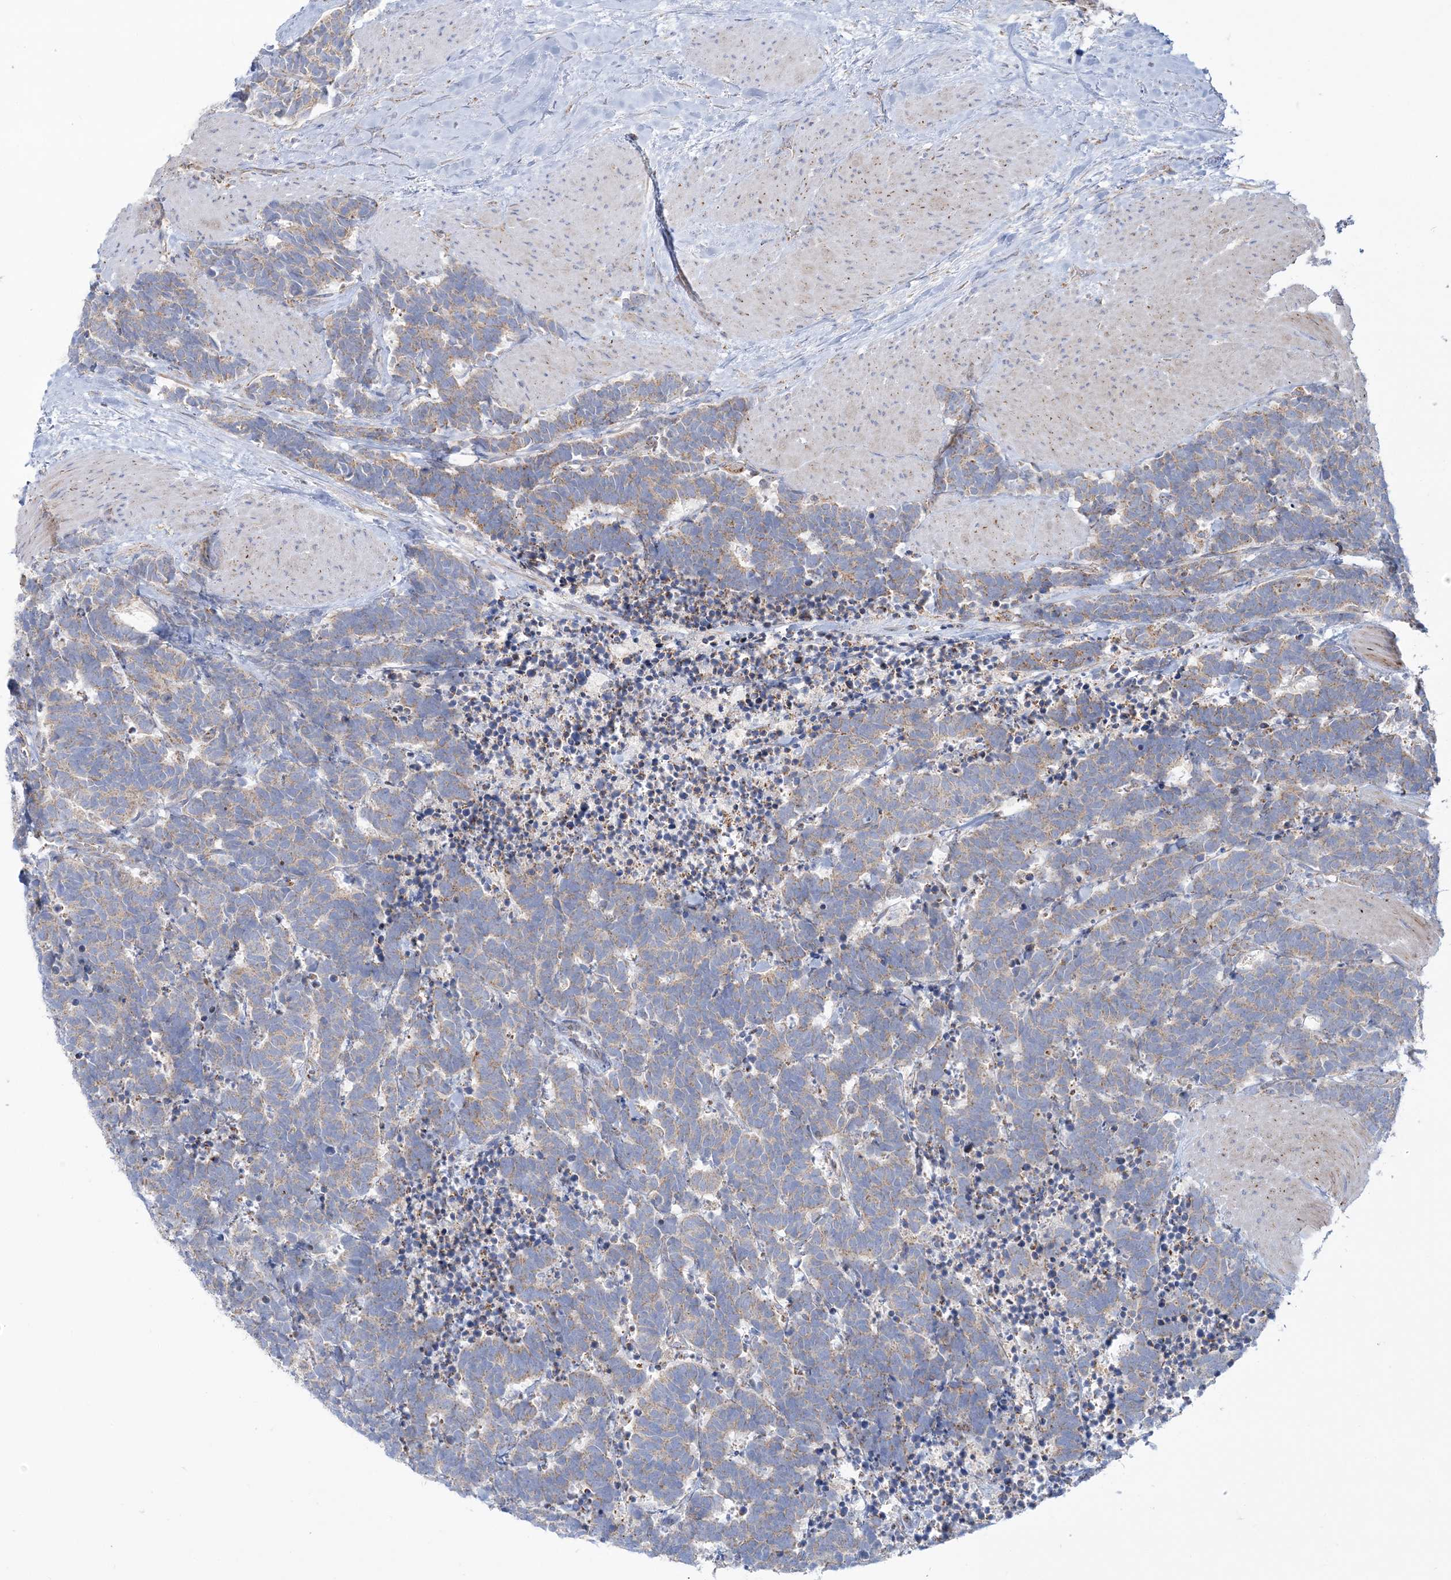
{"staining": {"intensity": "weak", "quantity": "<25%", "location": "cytoplasmic/membranous"}, "tissue": "carcinoid", "cell_type": "Tumor cells", "image_type": "cancer", "snomed": [{"axis": "morphology", "description": "Carcinoma, NOS"}, {"axis": "morphology", "description": "Carcinoid, malignant, NOS"}, {"axis": "topography", "description": "Urinary bladder"}], "caption": "Tumor cells show no significant protein expression in carcinoid. The staining was performed using DAB to visualize the protein expression in brown, while the nuclei were stained in blue with hematoxylin (Magnification: 20x).", "gene": "TBC1D14", "patient": {"sex": "male", "age": 57}}